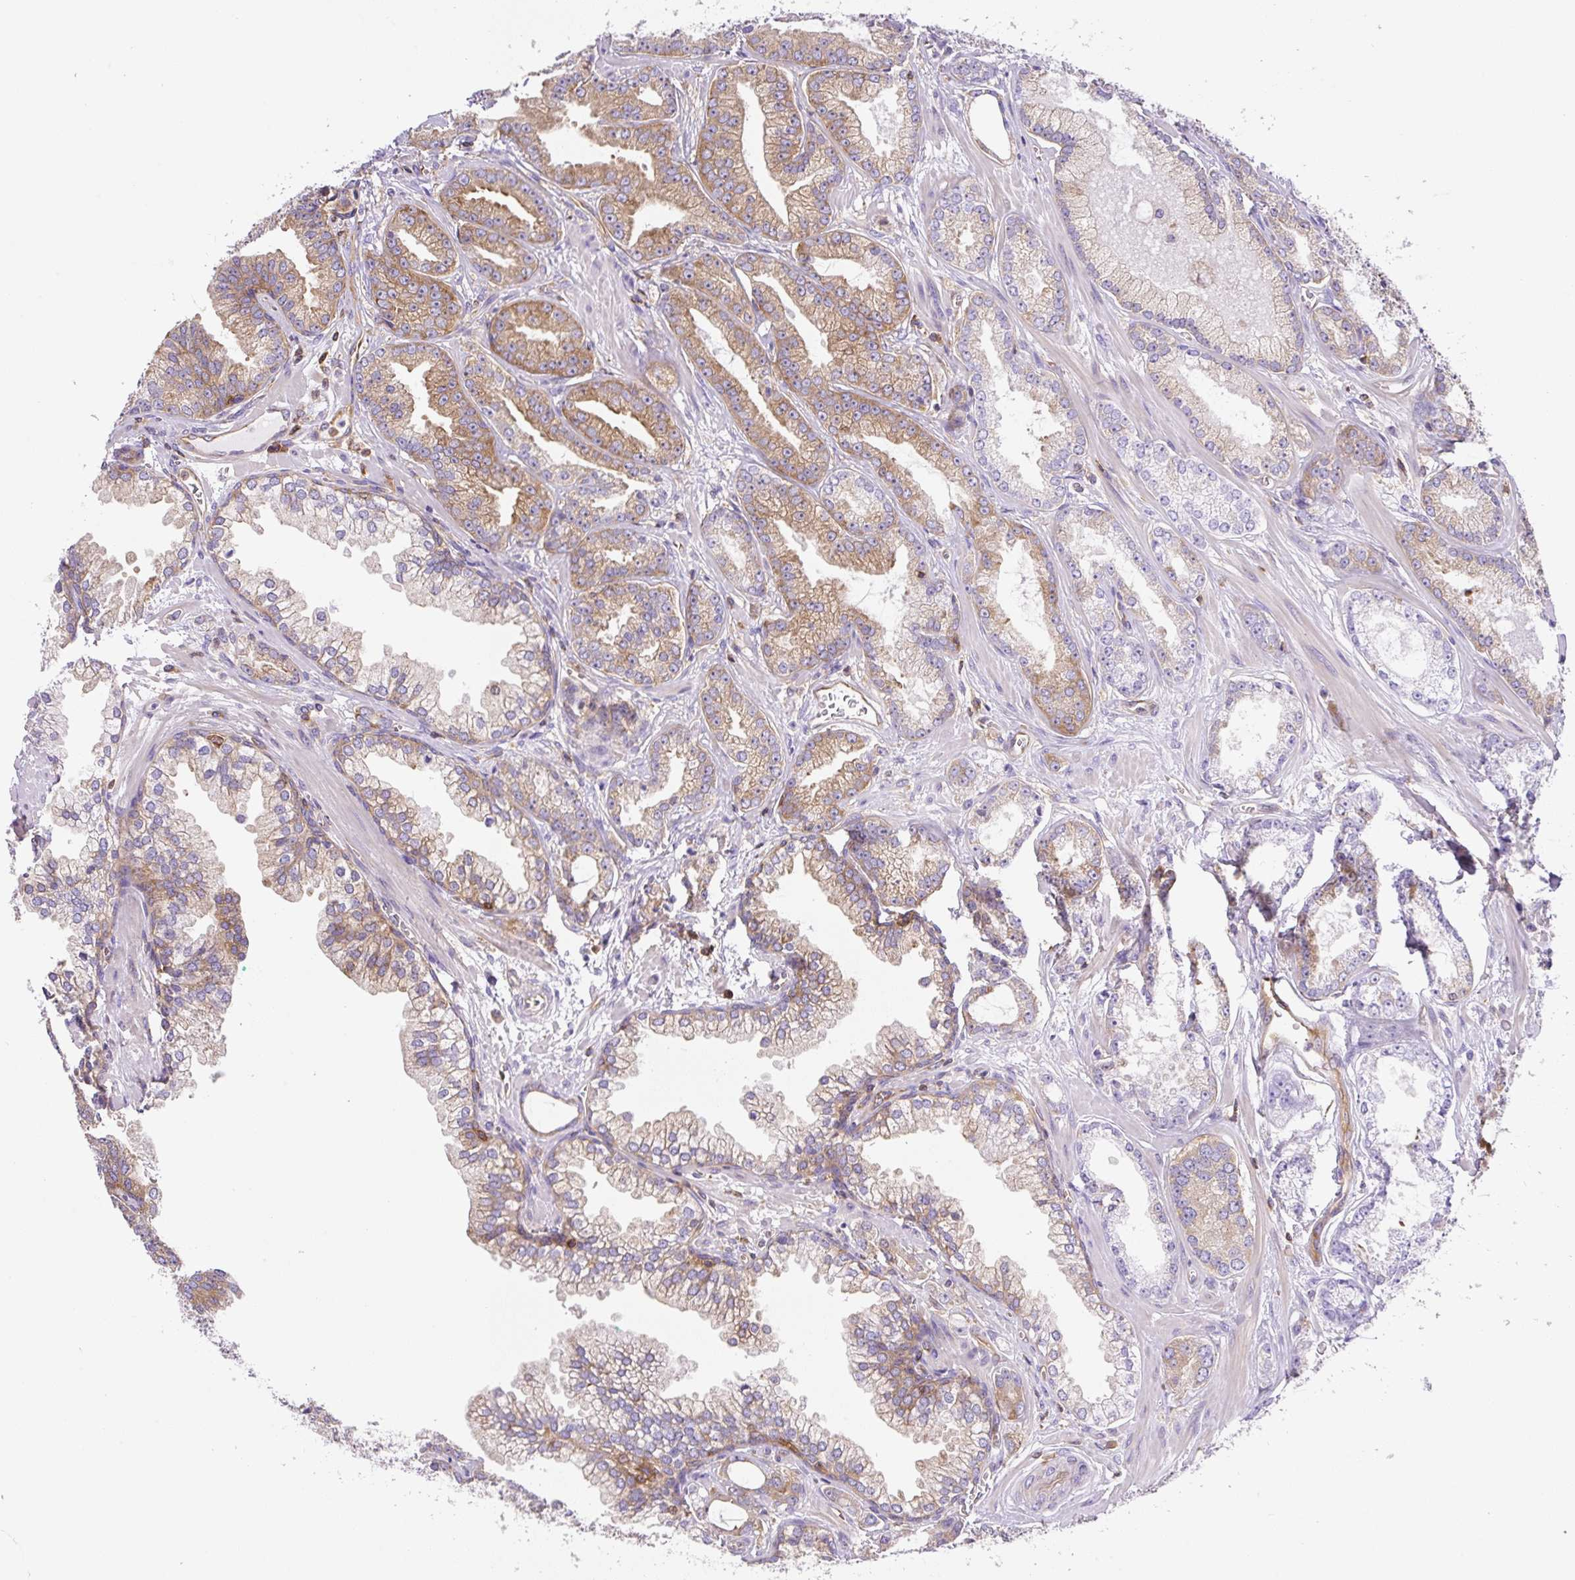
{"staining": {"intensity": "moderate", "quantity": ">75%", "location": "cytoplasmic/membranous"}, "tissue": "prostate cancer", "cell_type": "Tumor cells", "image_type": "cancer", "snomed": [{"axis": "morphology", "description": "Adenocarcinoma, Medium grade"}, {"axis": "topography", "description": "Prostate"}], "caption": "Immunohistochemistry staining of prostate cancer, which shows medium levels of moderate cytoplasmic/membranous staining in approximately >75% of tumor cells indicating moderate cytoplasmic/membranous protein expression. The staining was performed using DAB (brown) for protein detection and nuclei were counterstained in hematoxylin (blue).", "gene": "DNM2", "patient": {"sex": "male", "age": 57}}